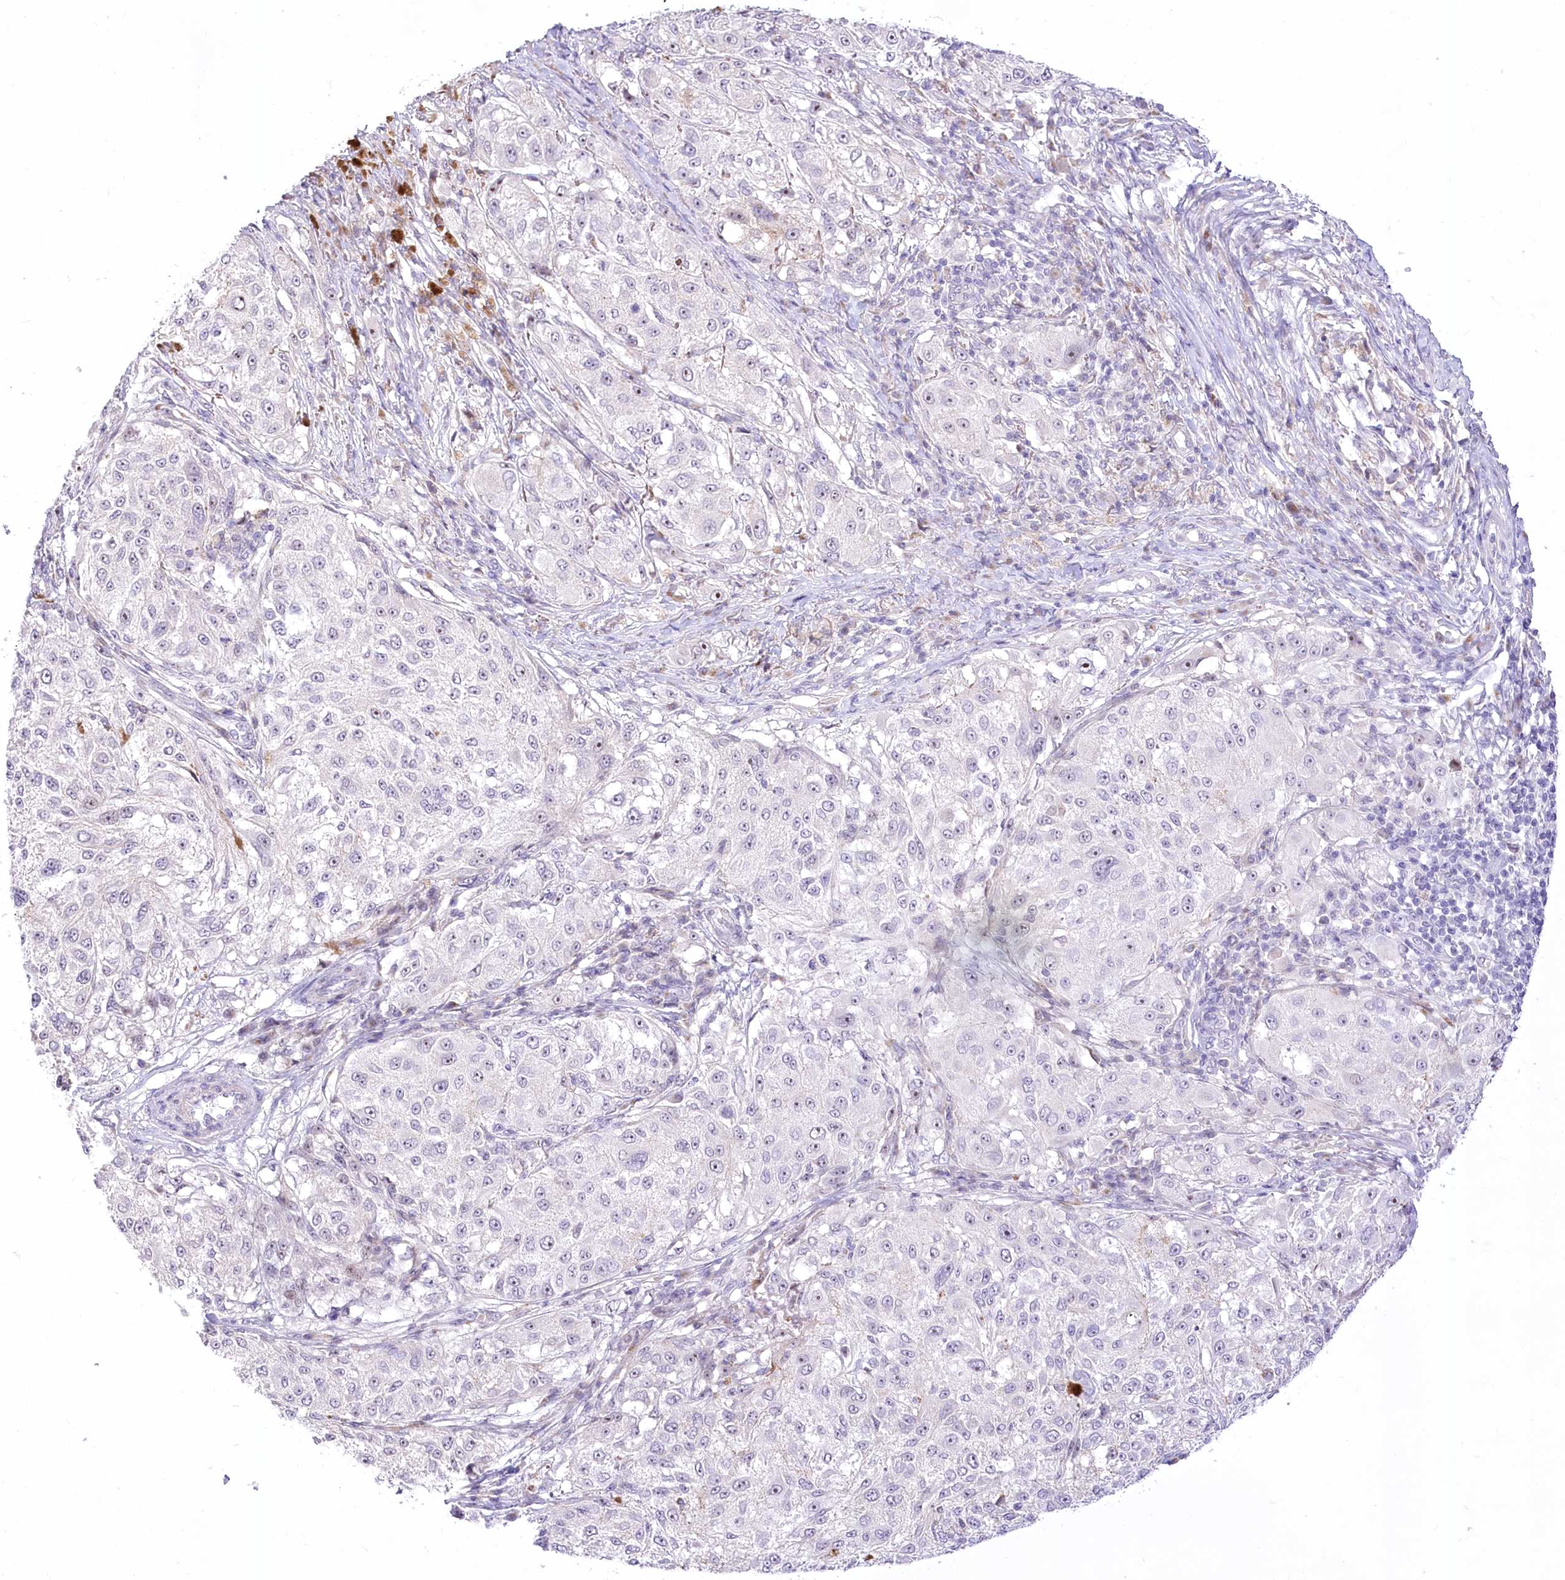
{"staining": {"intensity": "negative", "quantity": "none", "location": "none"}, "tissue": "melanoma", "cell_type": "Tumor cells", "image_type": "cancer", "snomed": [{"axis": "morphology", "description": "Necrosis, NOS"}, {"axis": "morphology", "description": "Malignant melanoma, NOS"}, {"axis": "topography", "description": "Skin"}], "caption": "Human melanoma stained for a protein using immunohistochemistry exhibits no staining in tumor cells.", "gene": "BEND7", "patient": {"sex": "female", "age": 87}}